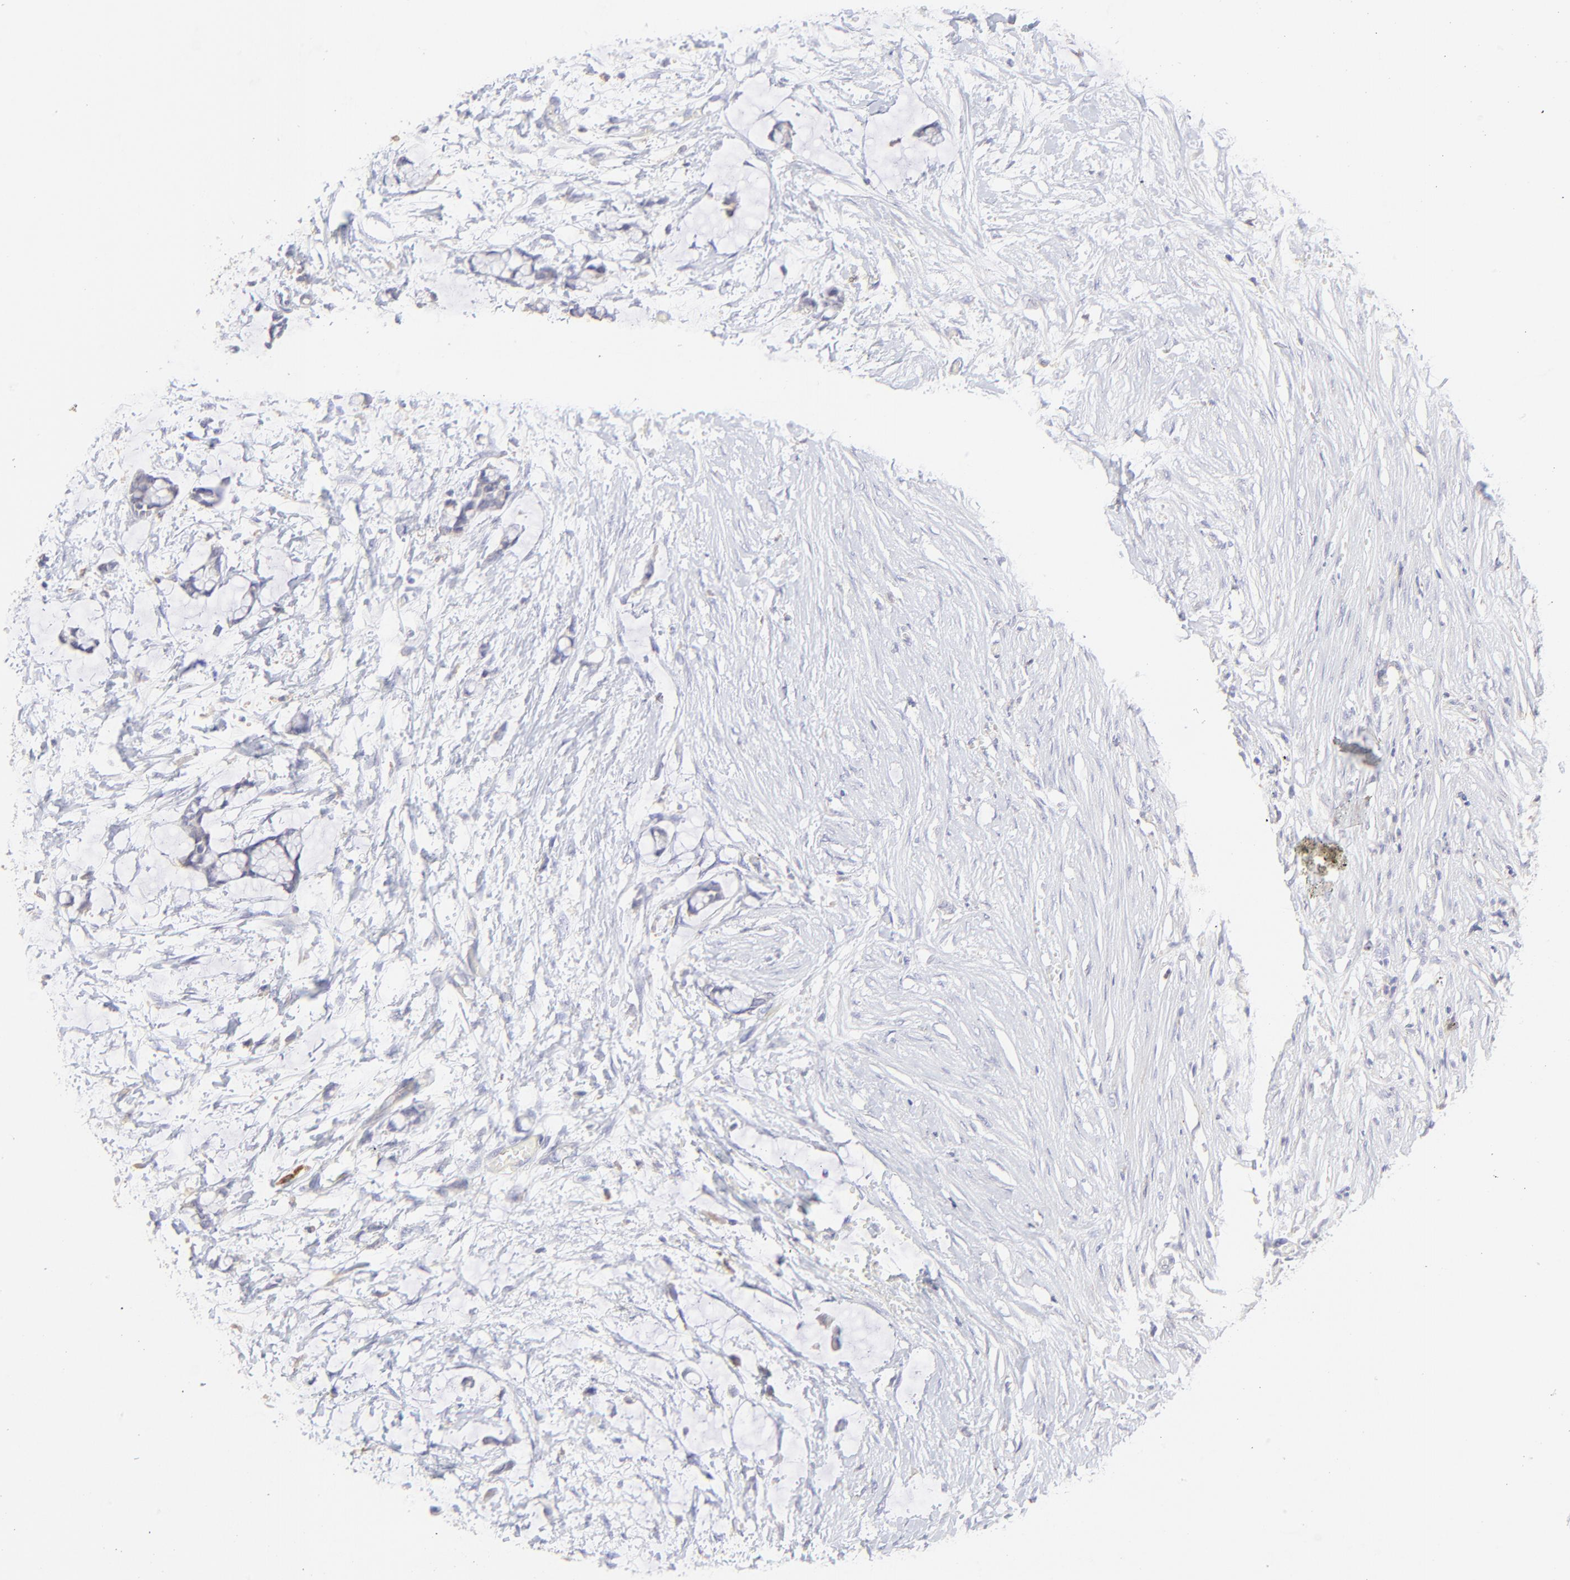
{"staining": {"intensity": "weak", "quantity": "25%-75%", "location": "cytoplasmic/membranous"}, "tissue": "colorectal cancer", "cell_type": "Tumor cells", "image_type": "cancer", "snomed": [{"axis": "morphology", "description": "Normal tissue, NOS"}, {"axis": "morphology", "description": "Adenocarcinoma, NOS"}, {"axis": "topography", "description": "Colon"}, {"axis": "topography", "description": "Peripheral nerve tissue"}], "caption": "Immunohistochemical staining of colorectal cancer reveals weak cytoplasmic/membranous protein staining in approximately 25%-75% of tumor cells.", "gene": "LHFPL1", "patient": {"sex": "male", "age": 14}}